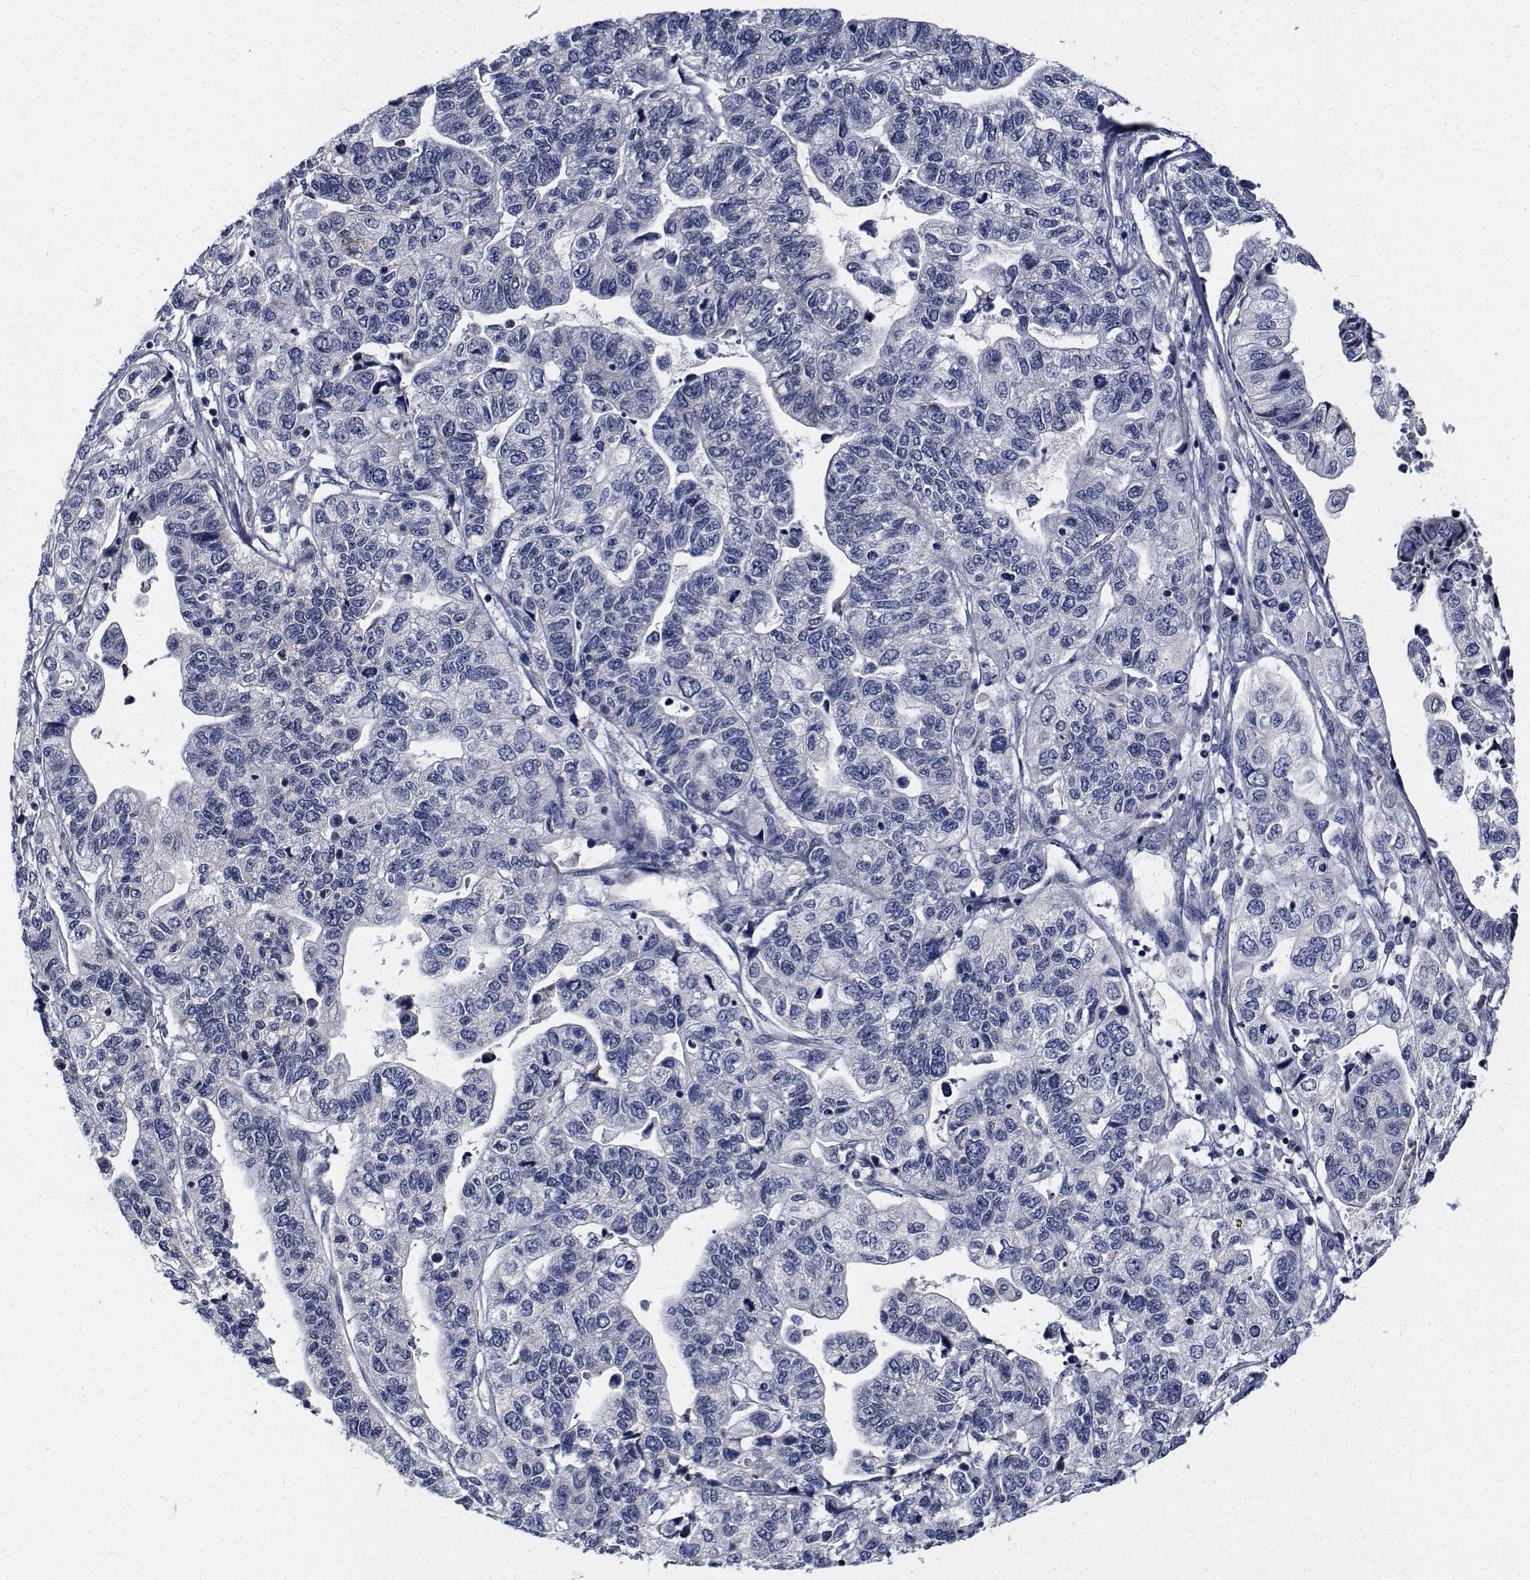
{"staining": {"intensity": "negative", "quantity": "none", "location": "none"}, "tissue": "stomach cancer", "cell_type": "Tumor cells", "image_type": "cancer", "snomed": [{"axis": "morphology", "description": "Adenocarcinoma, NOS"}, {"axis": "topography", "description": "Stomach, upper"}], "caption": "Tumor cells show no significant expression in stomach cancer (adenocarcinoma).", "gene": "TTBK1", "patient": {"sex": "female", "age": 67}}